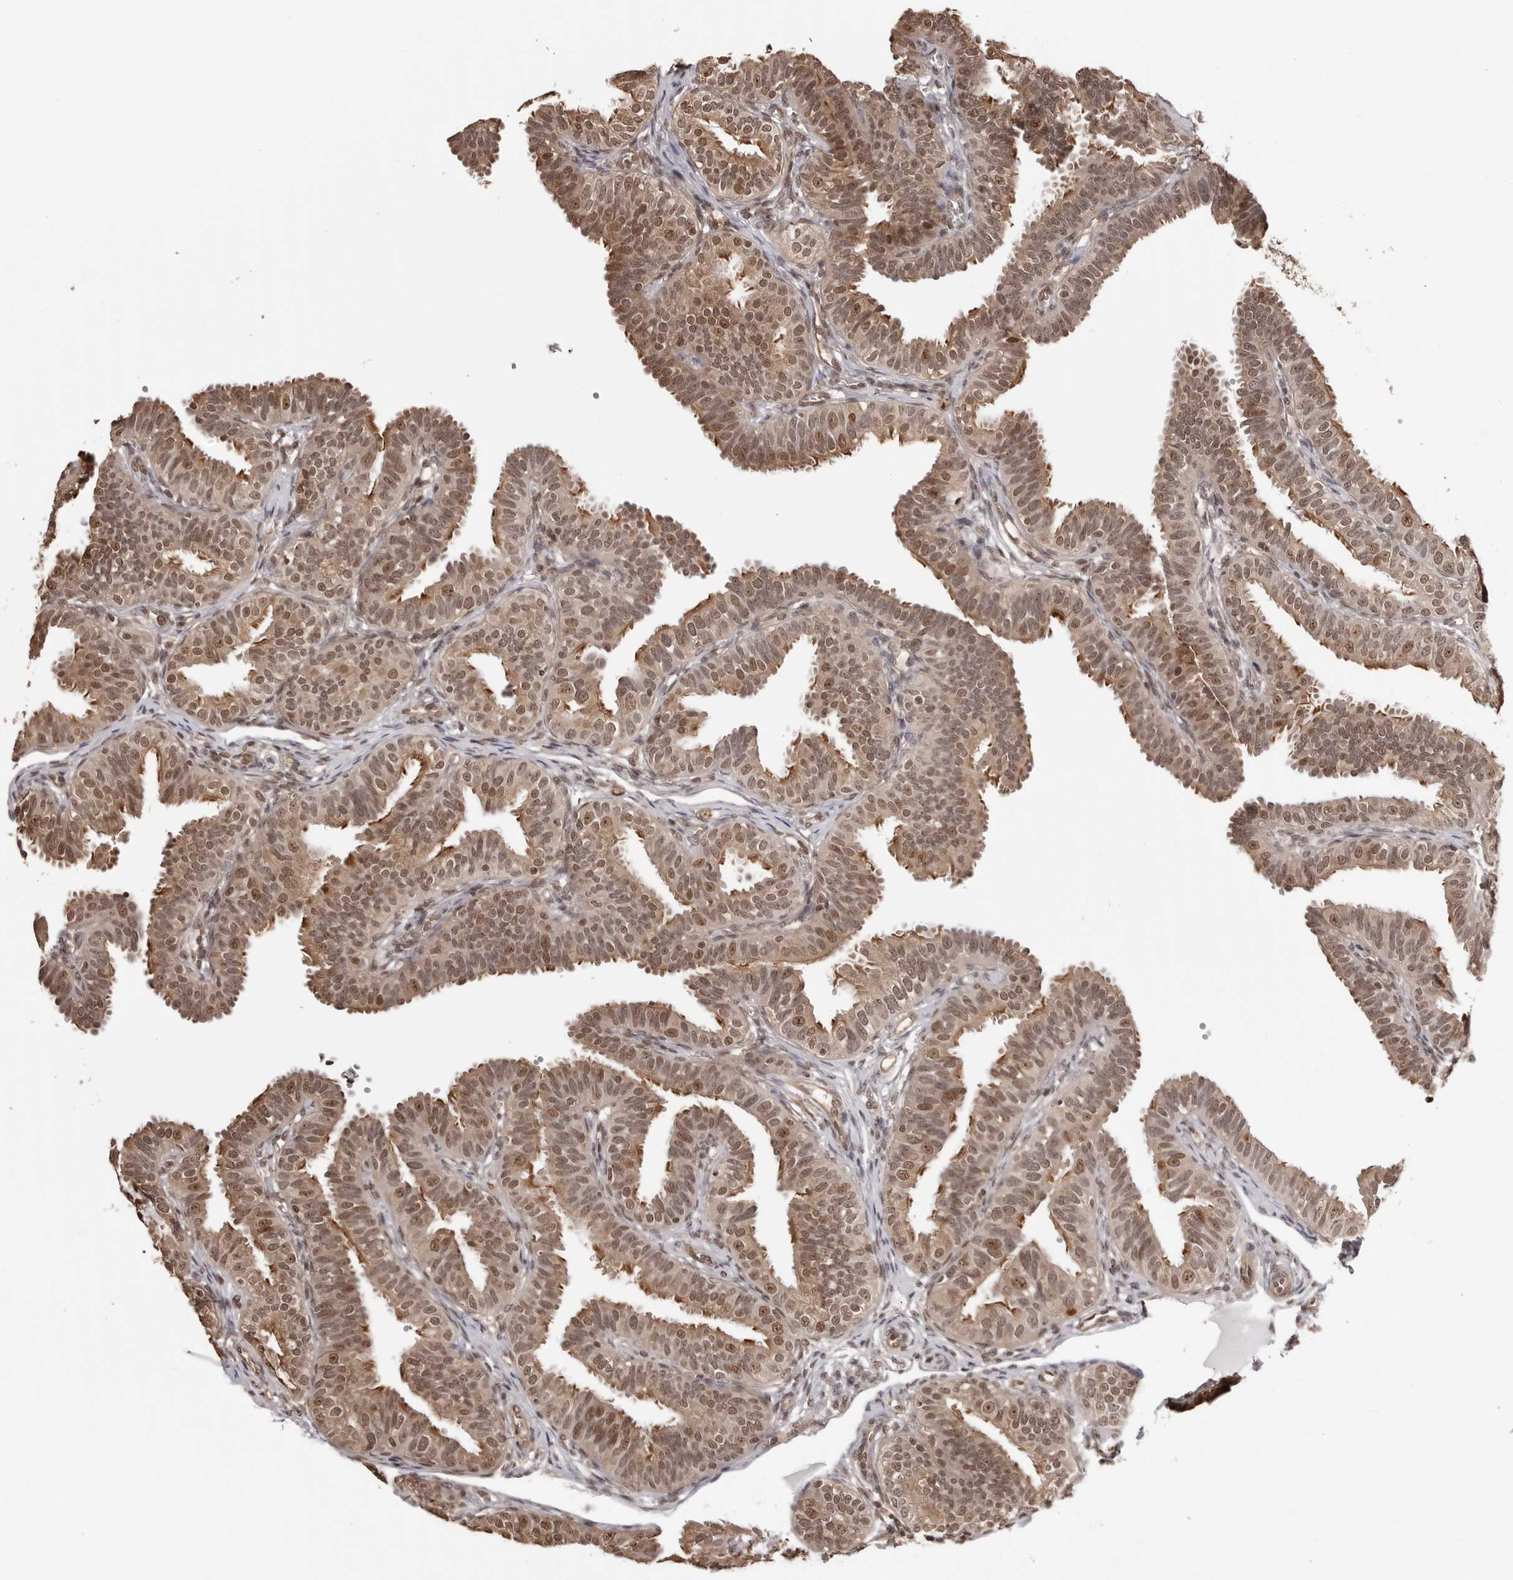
{"staining": {"intensity": "moderate", "quantity": ">75%", "location": "cytoplasmic/membranous,nuclear"}, "tissue": "fallopian tube", "cell_type": "Glandular cells", "image_type": "normal", "snomed": [{"axis": "morphology", "description": "Normal tissue, NOS"}, {"axis": "topography", "description": "Fallopian tube"}], "caption": "Fallopian tube stained with immunohistochemistry reveals moderate cytoplasmic/membranous,nuclear expression in approximately >75% of glandular cells.", "gene": "SDE2", "patient": {"sex": "female", "age": 35}}